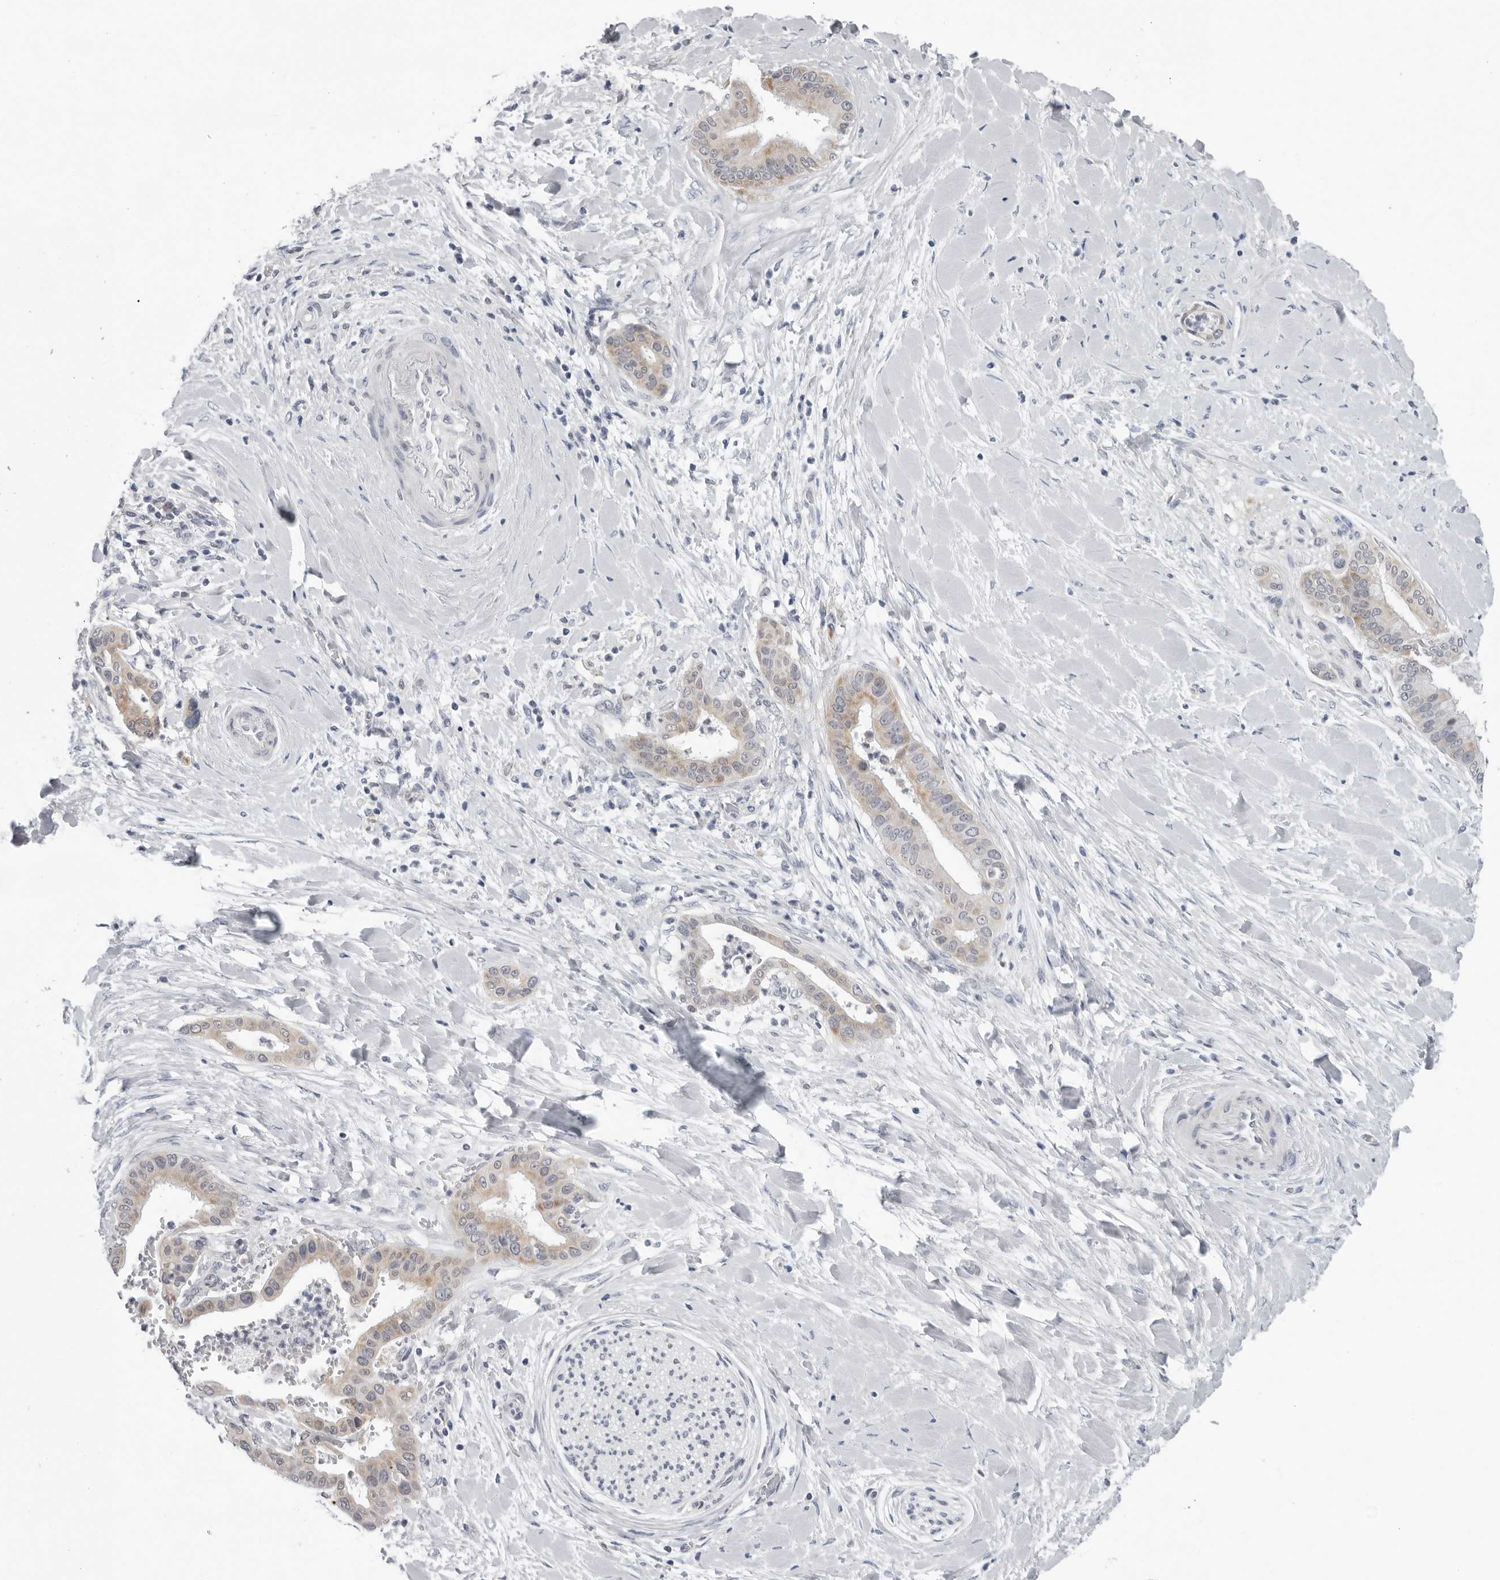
{"staining": {"intensity": "moderate", "quantity": "25%-75%", "location": "cytoplasmic/membranous"}, "tissue": "liver cancer", "cell_type": "Tumor cells", "image_type": "cancer", "snomed": [{"axis": "morphology", "description": "Cholangiocarcinoma"}, {"axis": "topography", "description": "Liver"}], "caption": "This is a histology image of immunohistochemistry (IHC) staining of cholangiocarcinoma (liver), which shows moderate positivity in the cytoplasmic/membranous of tumor cells.", "gene": "CPT2", "patient": {"sex": "female", "age": 54}}